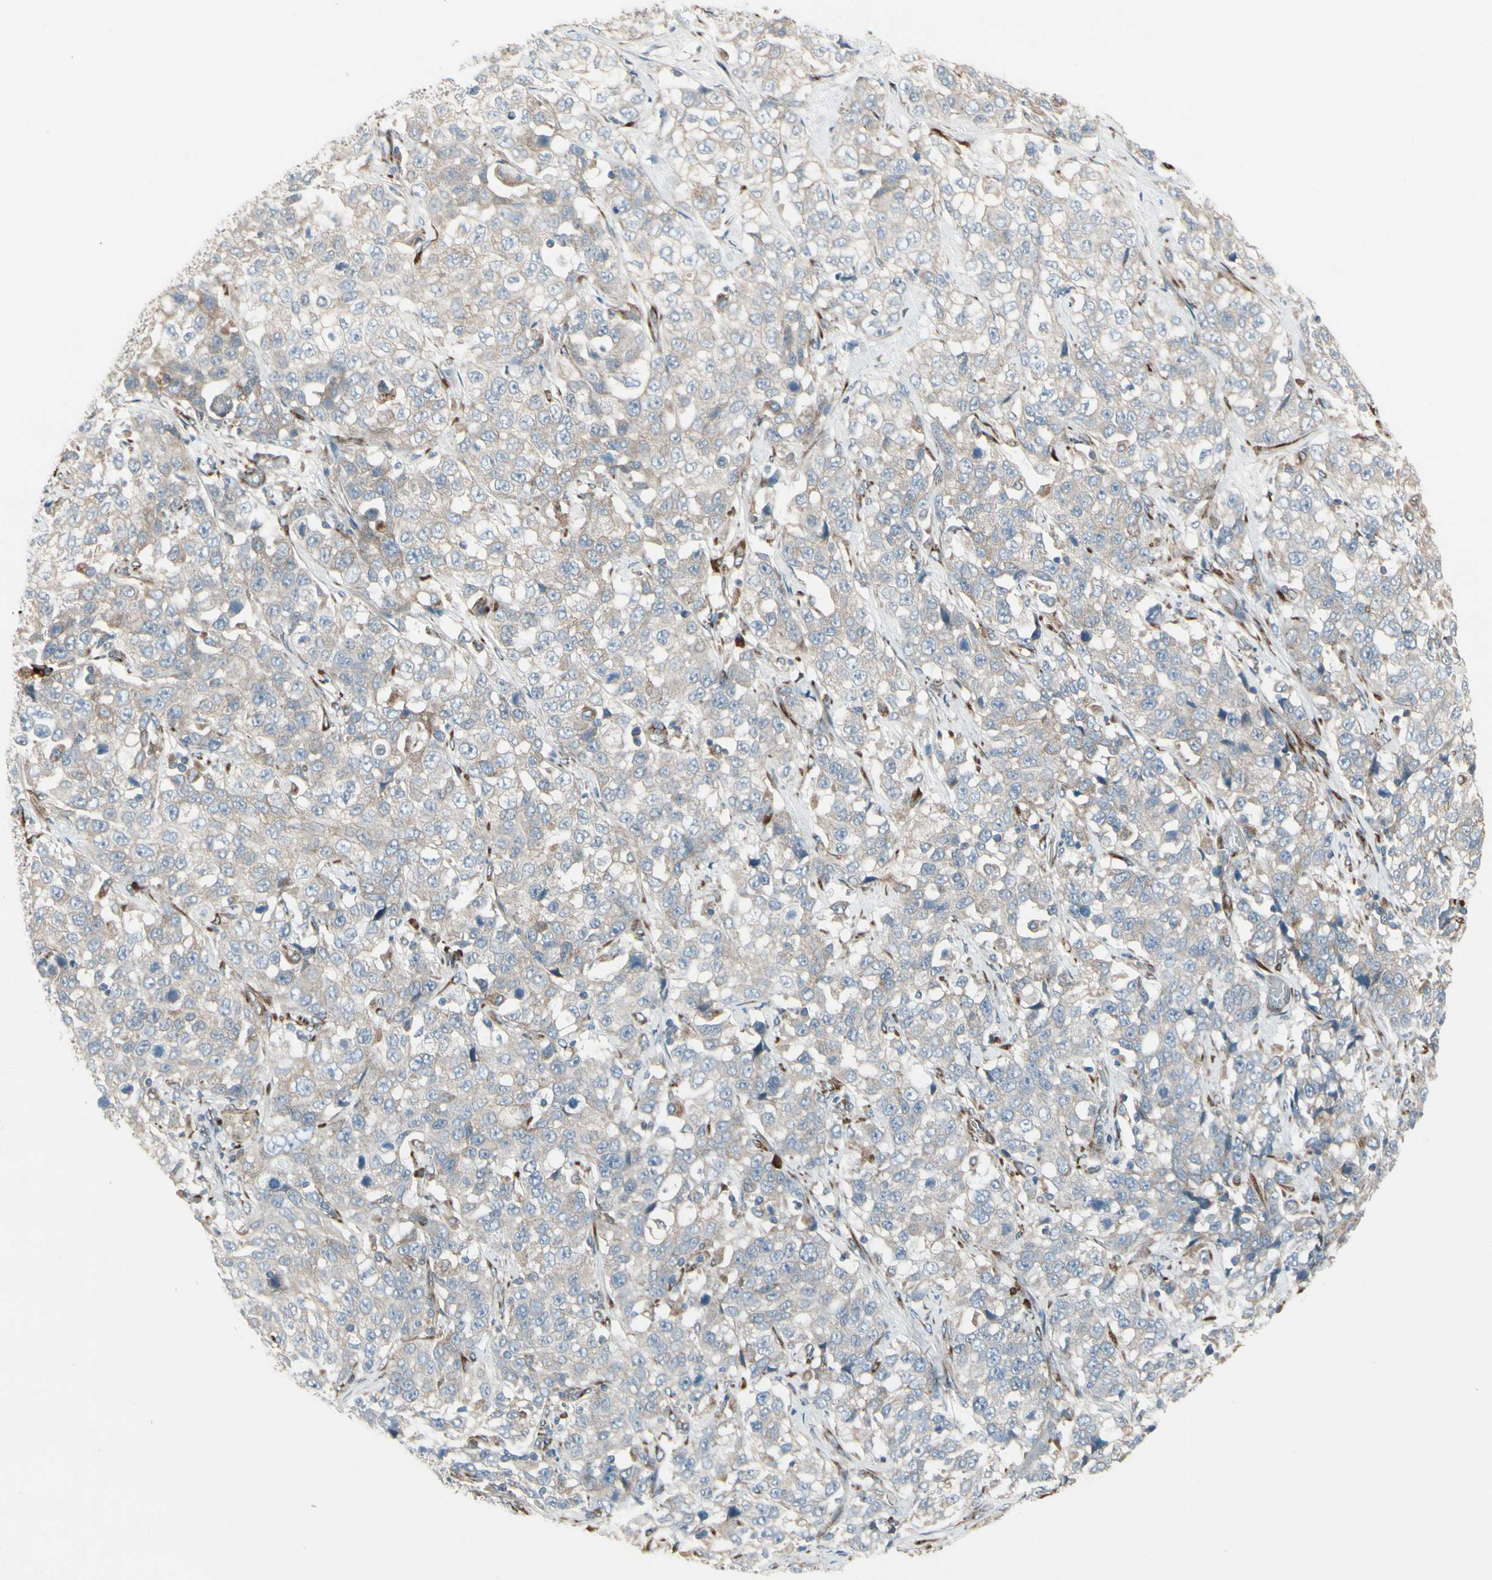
{"staining": {"intensity": "weak", "quantity": "25%-75%", "location": "cytoplasmic/membranous"}, "tissue": "stomach cancer", "cell_type": "Tumor cells", "image_type": "cancer", "snomed": [{"axis": "morphology", "description": "Normal tissue, NOS"}, {"axis": "morphology", "description": "Adenocarcinoma, NOS"}, {"axis": "topography", "description": "Stomach"}], "caption": "Protein staining shows weak cytoplasmic/membranous expression in approximately 25%-75% of tumor cells in adenocarcinoma (stomach).", "gene": "FNDC3A", "patient": {"sex": "male", "age": 48}}